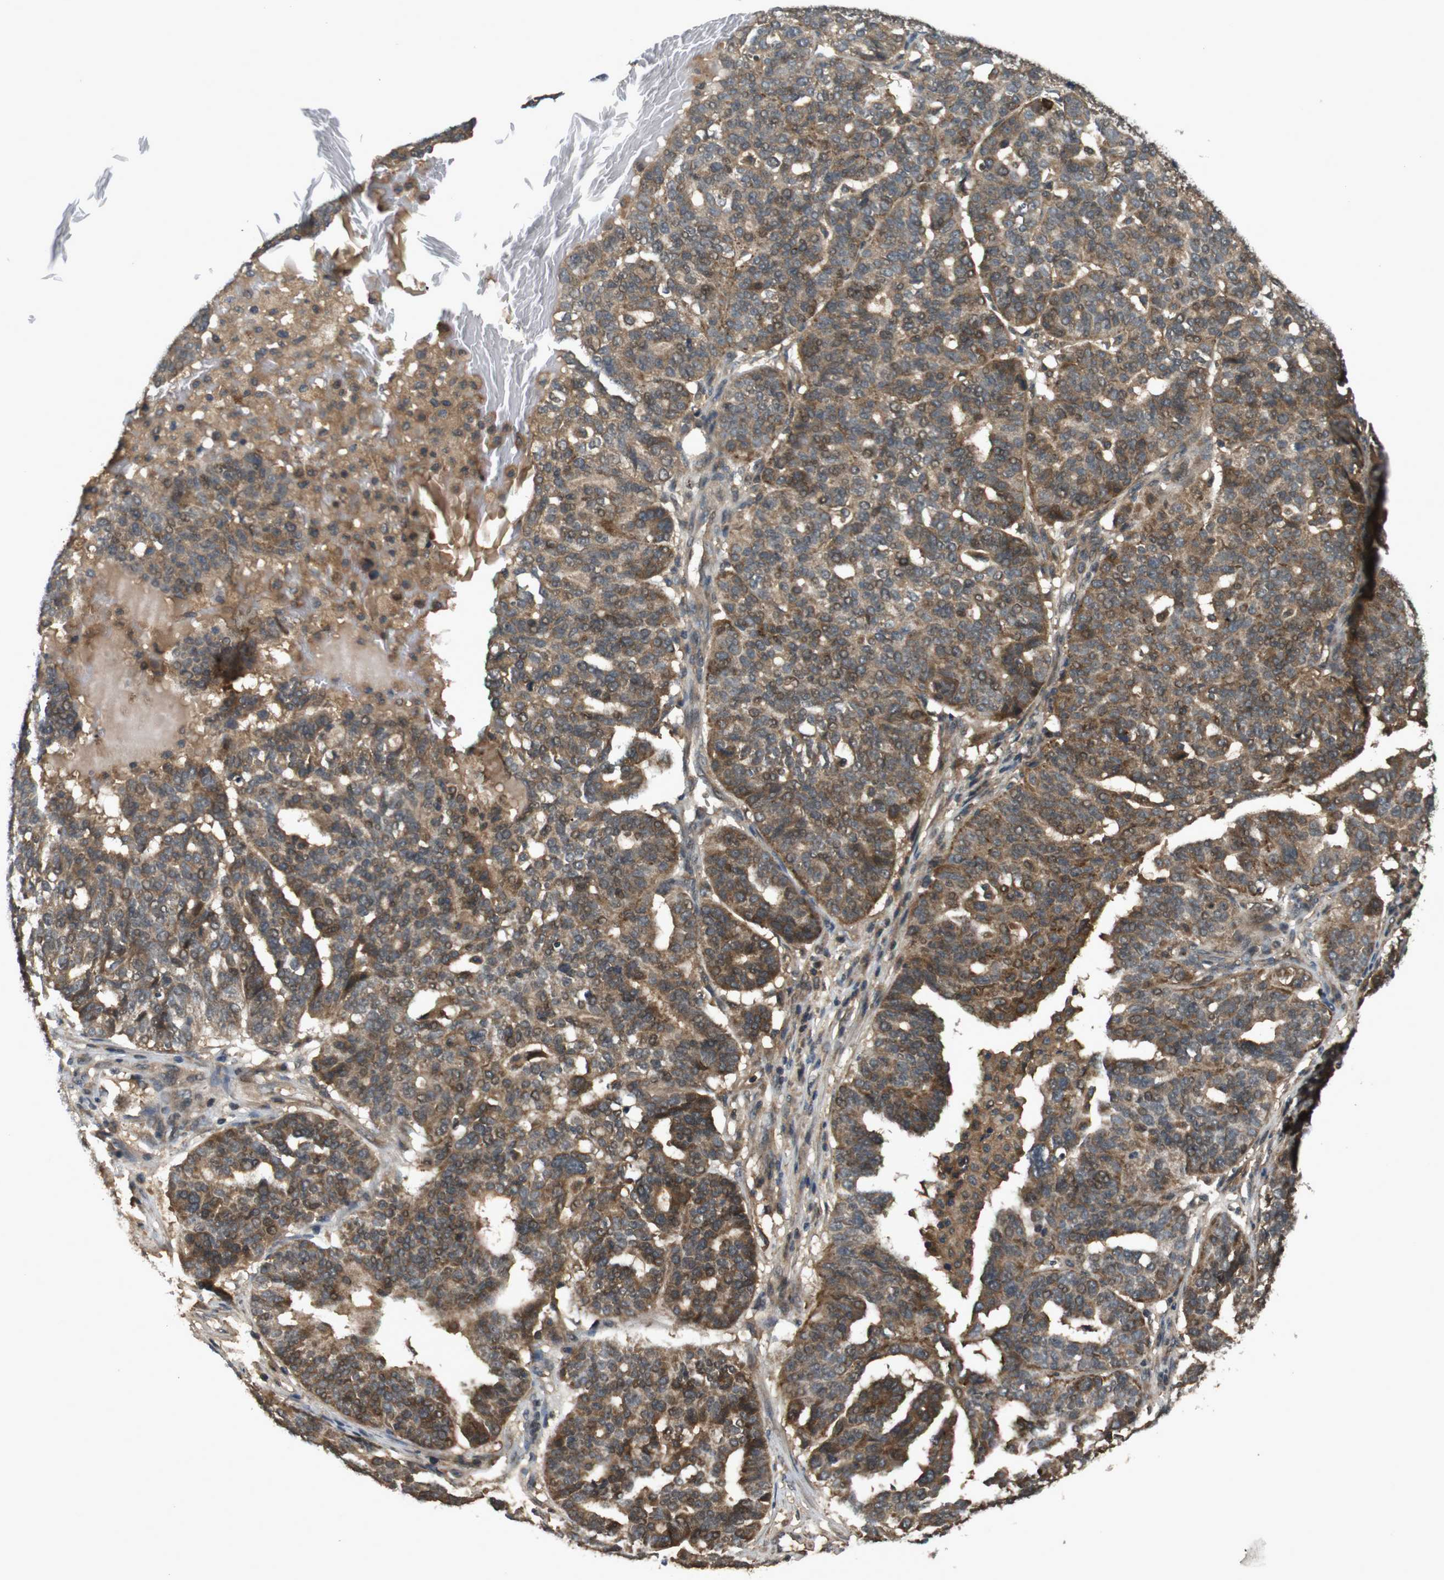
{"staining": {"intensity": "moderate", "quantity": ">75%", "location": "cytoplasmic/membranous"}, "tissue": "ovarian cancer", "cell_type": "Tumor cells", "image_type": "cancer", "snomed": [{"axis": "morphology", "description": "Cystadenocarcinoma, serous, NOS"}, {"axis": "topography", "description": "Ovary"}], "caption": "There is medium levels of moderate cytoplasmic/membranous positivity in tumor cells of ovarian serous cystadenocarcinoma, as demonstrated by immunohistochemical staining (brown color).", "gene": "NFKBIE", "patient": {"sex": "female", "age": 59}}